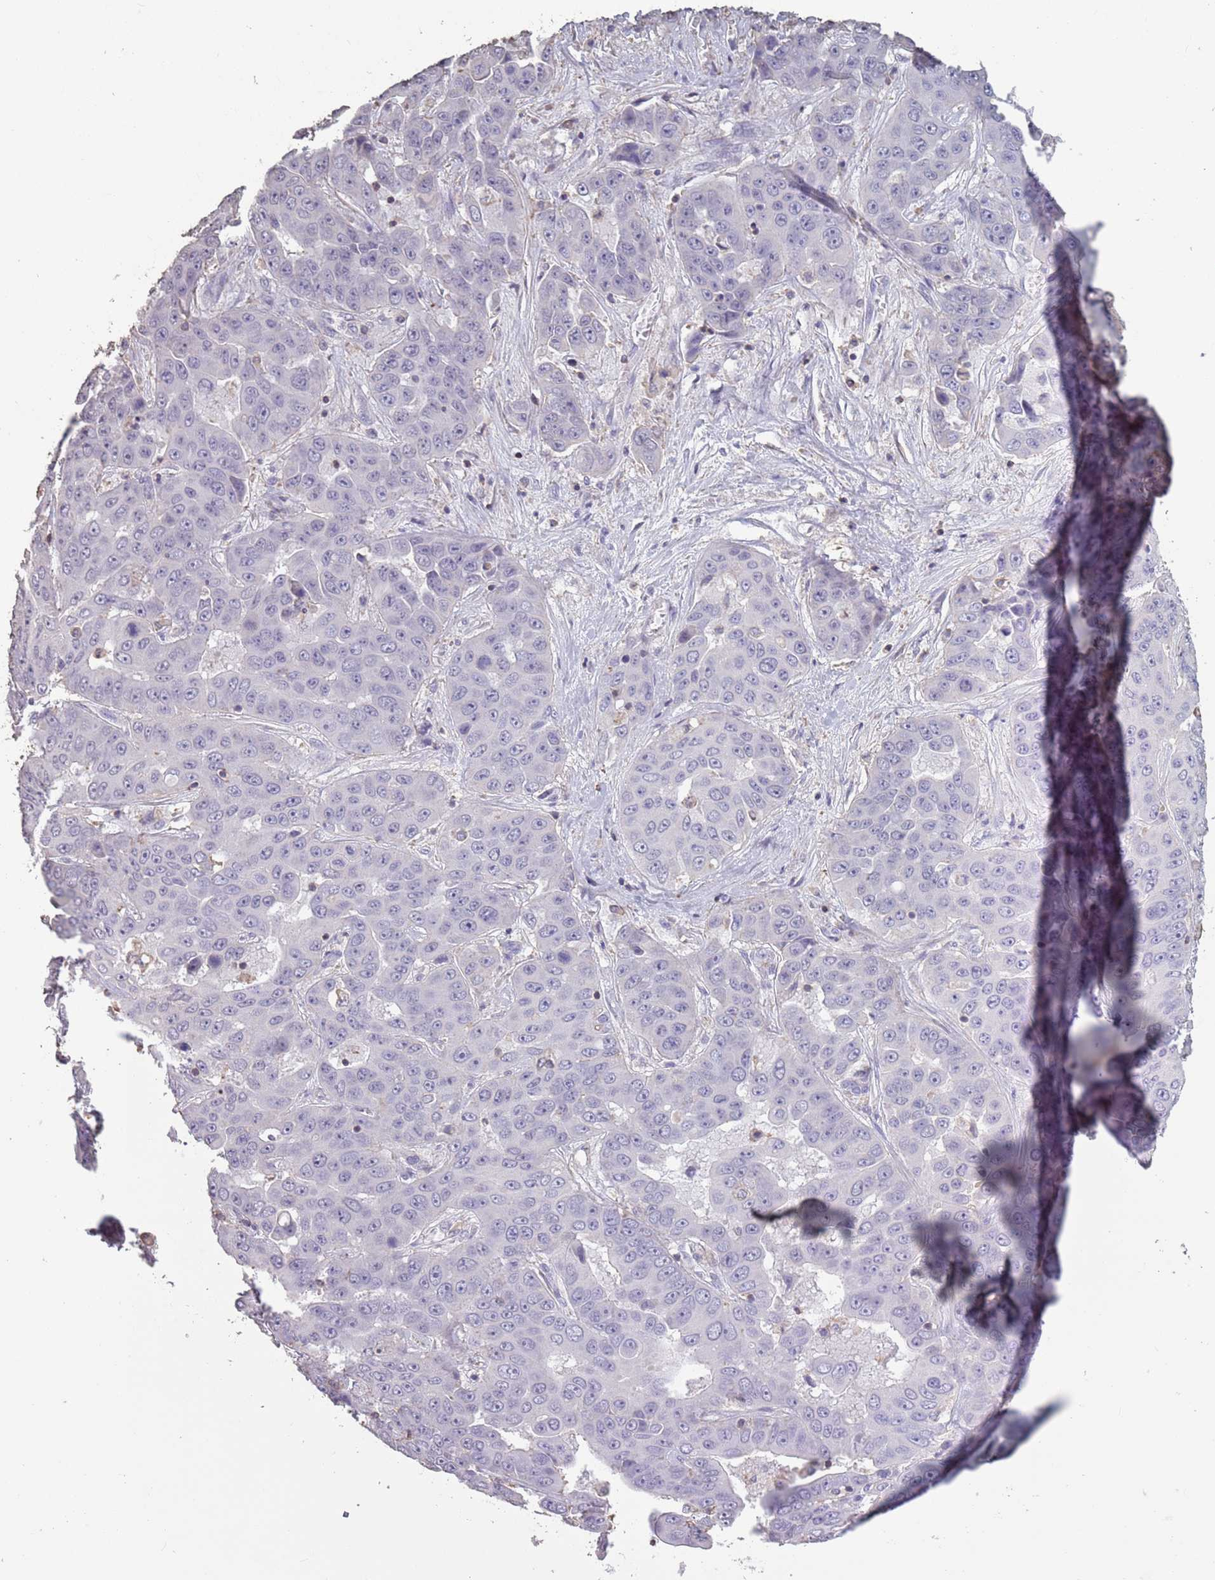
{"staining": {"intensity": "negative", "quantity": "none", "location": "none"}, "tissue": "liver cancer", "cell_type": "Tumor cells", "image_type": "cancer", "snomed": [{"axis": "morphology", "description": "Cholangiocarcinoma"}, {"axis": "topography", "description": "Liver"}], "caption": "There is no significant staining in tumor cells of cholangiocarcinoma (liver).", "gene": "SUN5", "patient": {"sex": "female", "age": 52}}